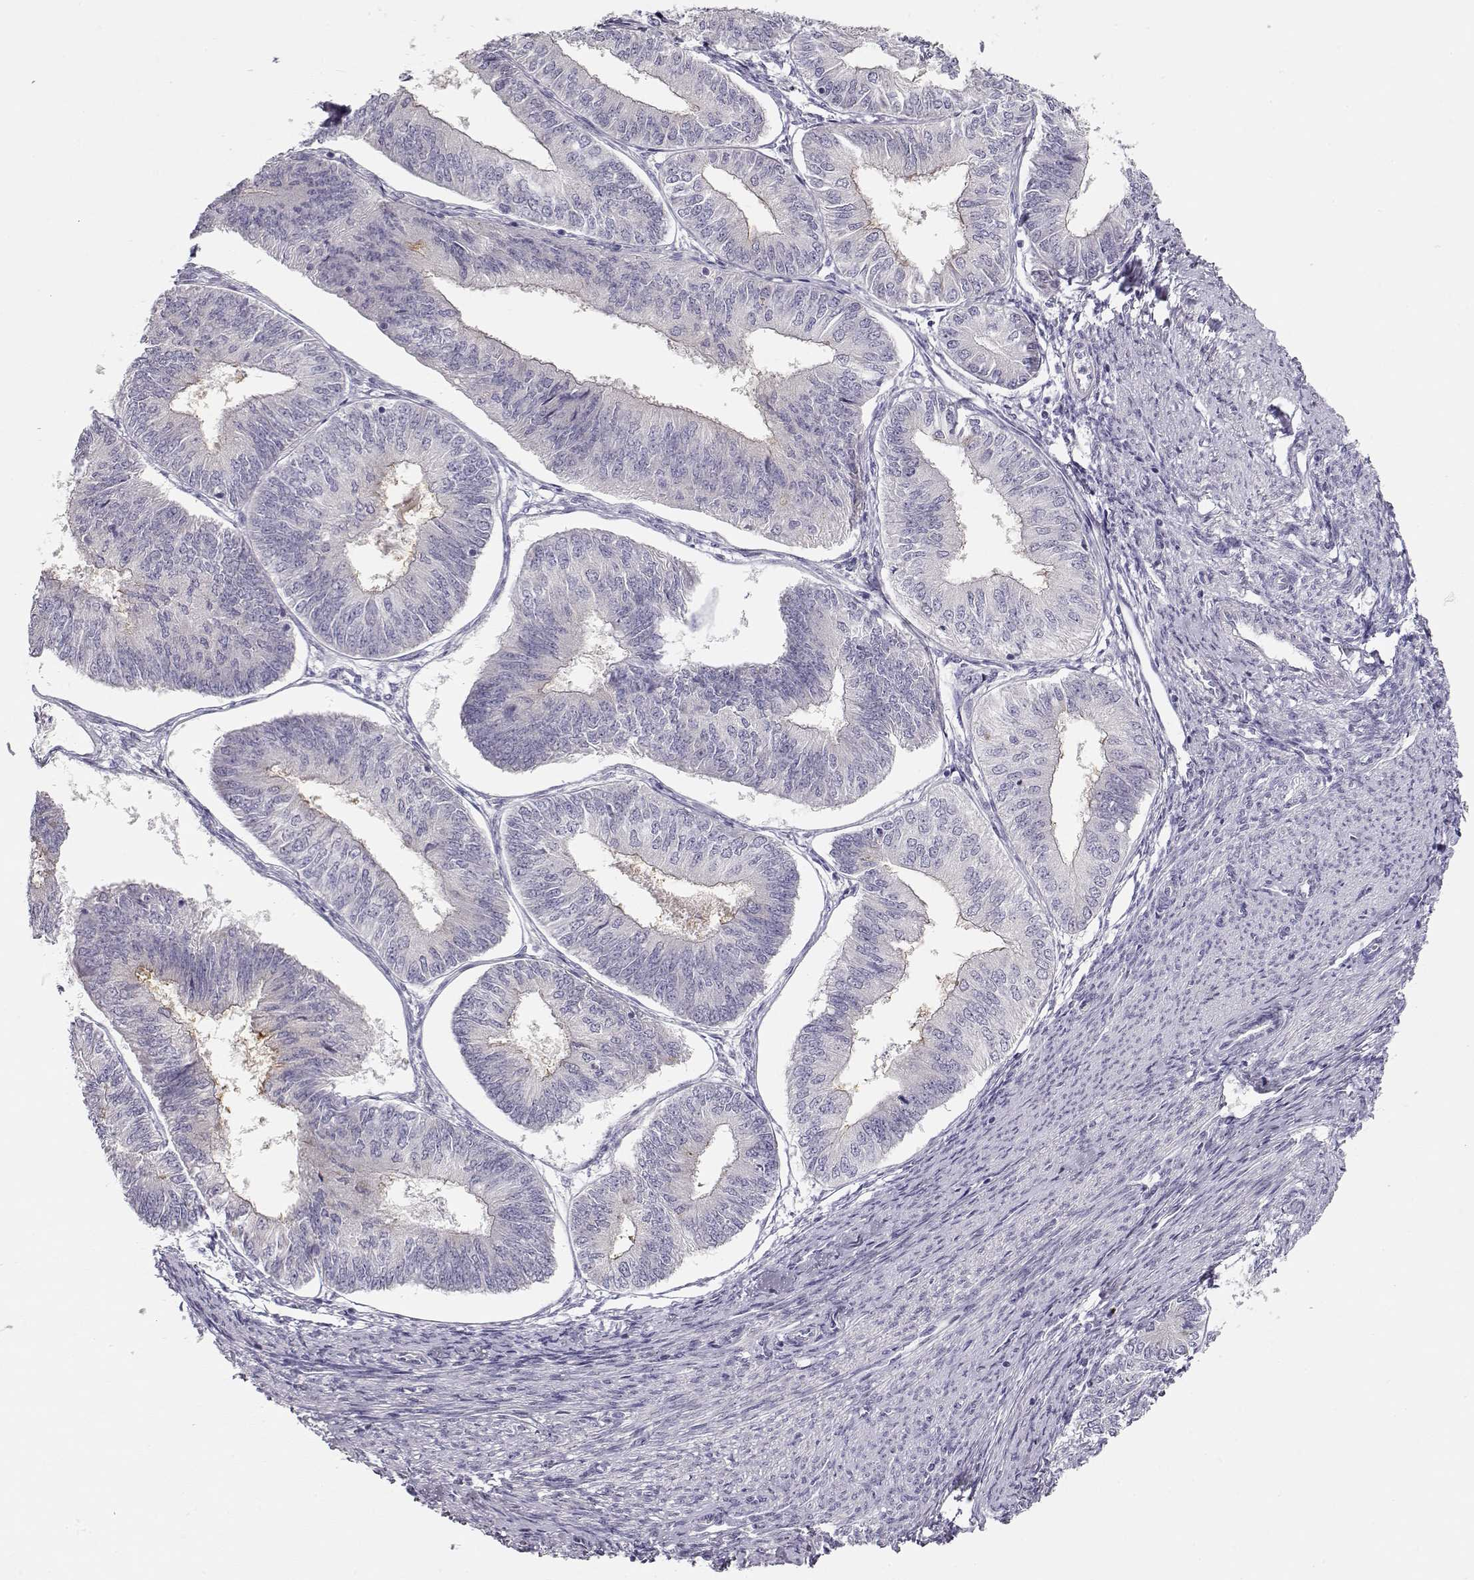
{"staining": {"intensity": "negative", "quantity": "none", "location": "none"}, "tissue": "endometrial cancer", "cell_type": "Tumor cells", "image_type": "cancer", "snomed": [{"axis": "morphology", "description": "Adenocarcinoma, NOS"}, {"axis": "topography", "description": "Endometrium"}], "caption": "Immunohistochemistry histopathology image of human adenocarcinoma (endometrial) stained for a protein (brown), which demonstrates no expression in tumor cells.", "gene": "TTC26", "patient": {"sex": "female", "age": 58}}